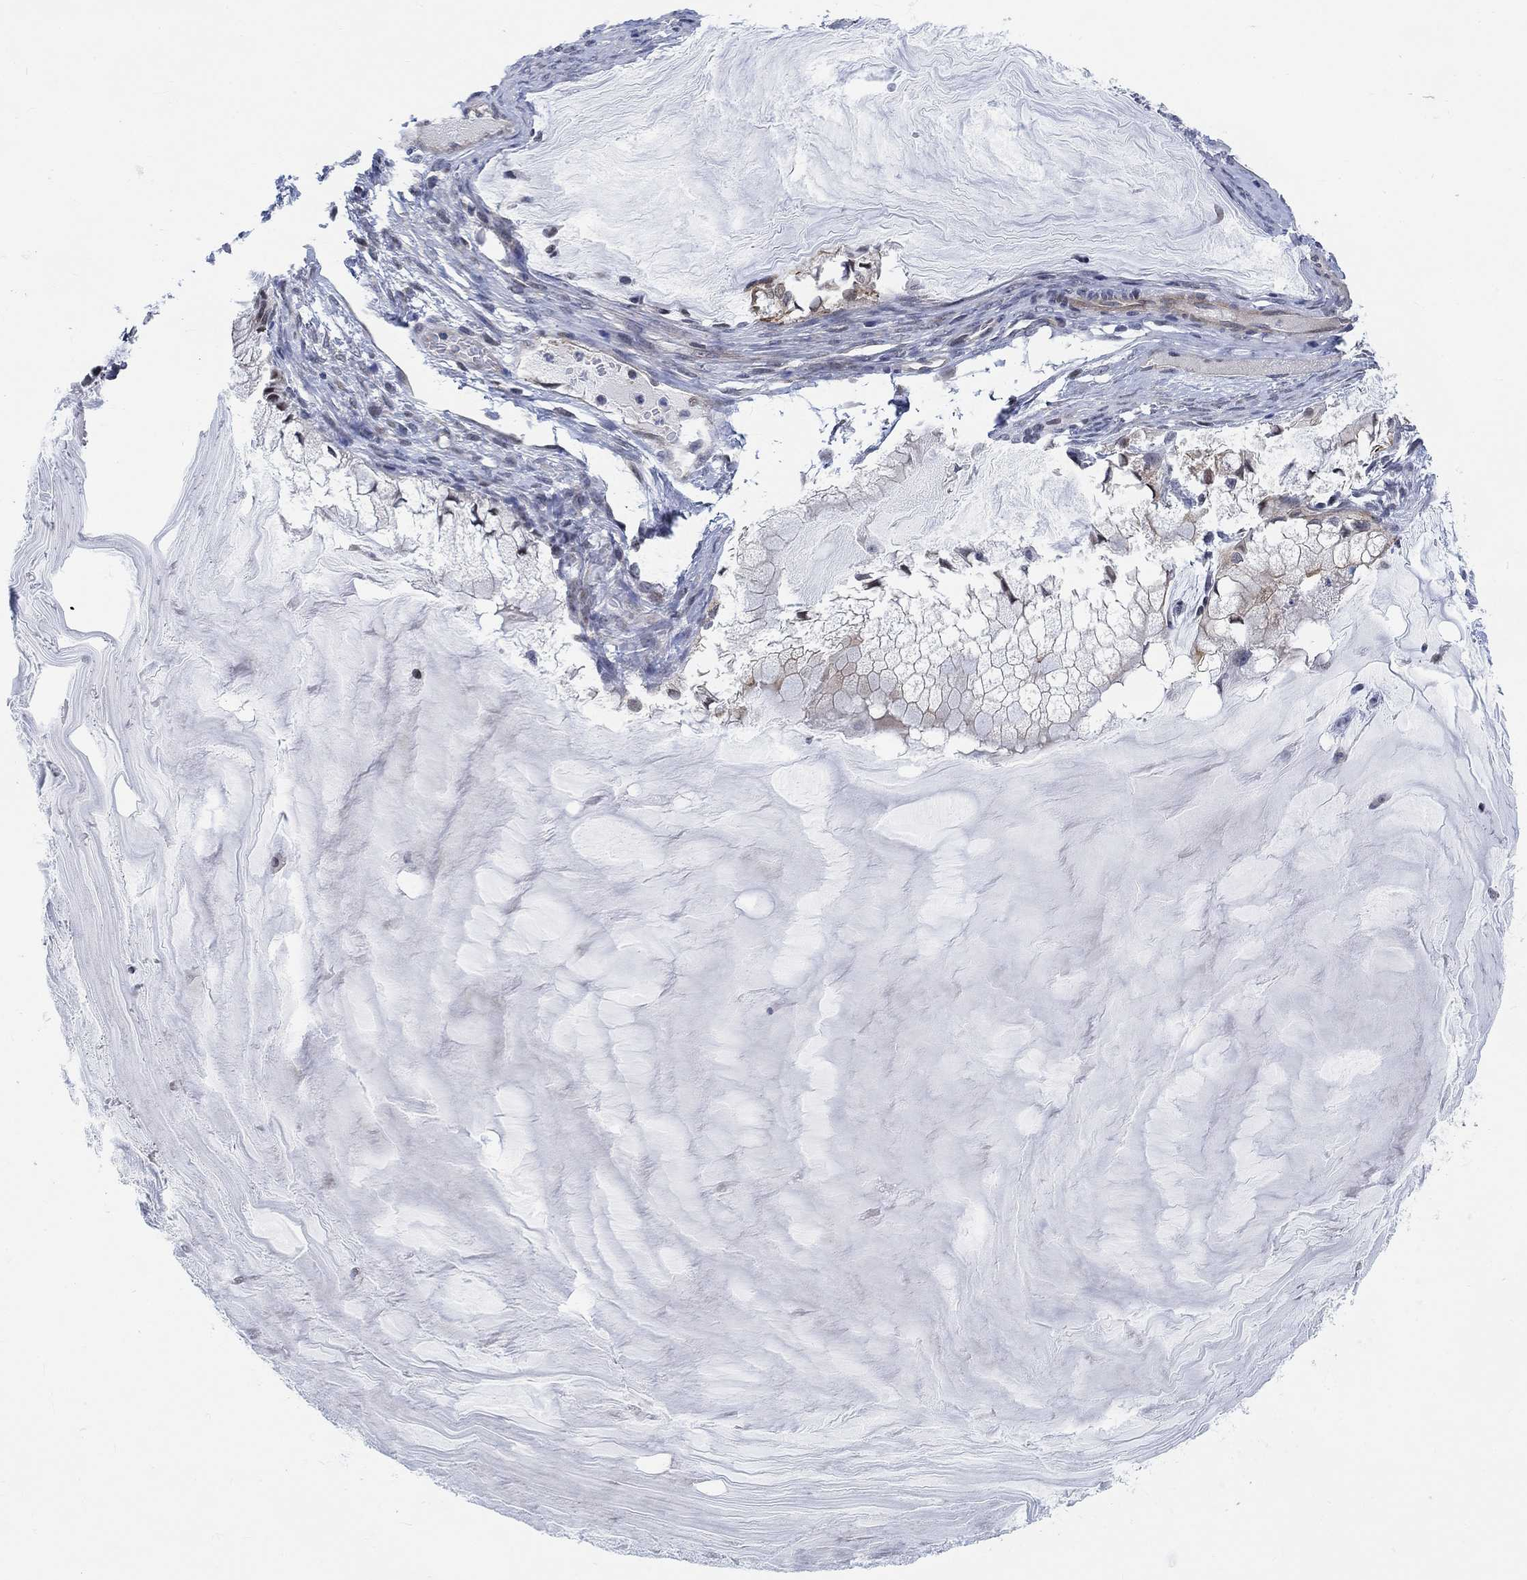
{"staining": {"intensity": "moderate", "quantity": "<25%", "location": "cytoplasmic/membranous"}, "tissue": "ovarian cancer", "cell_type": "Tumor cells", "image_type": "cancer", "snomed": [{"axis": "morphology", "description": "Cystadenocarcinoma, mucinous, NOS"}, {"axis": "topography", "description": "Ovary"}], "caption": "DAB (3,3'-diaminobenzidine) immunohistochemical staining of ovarian mucinous cystadenocarcinoma demonstrates moderate cytoplasmic/membranous protein positivity in approximately <25% of tumor cells.", "gene": "KCNH8", "patient": {"sex": "female", "age": 57}}